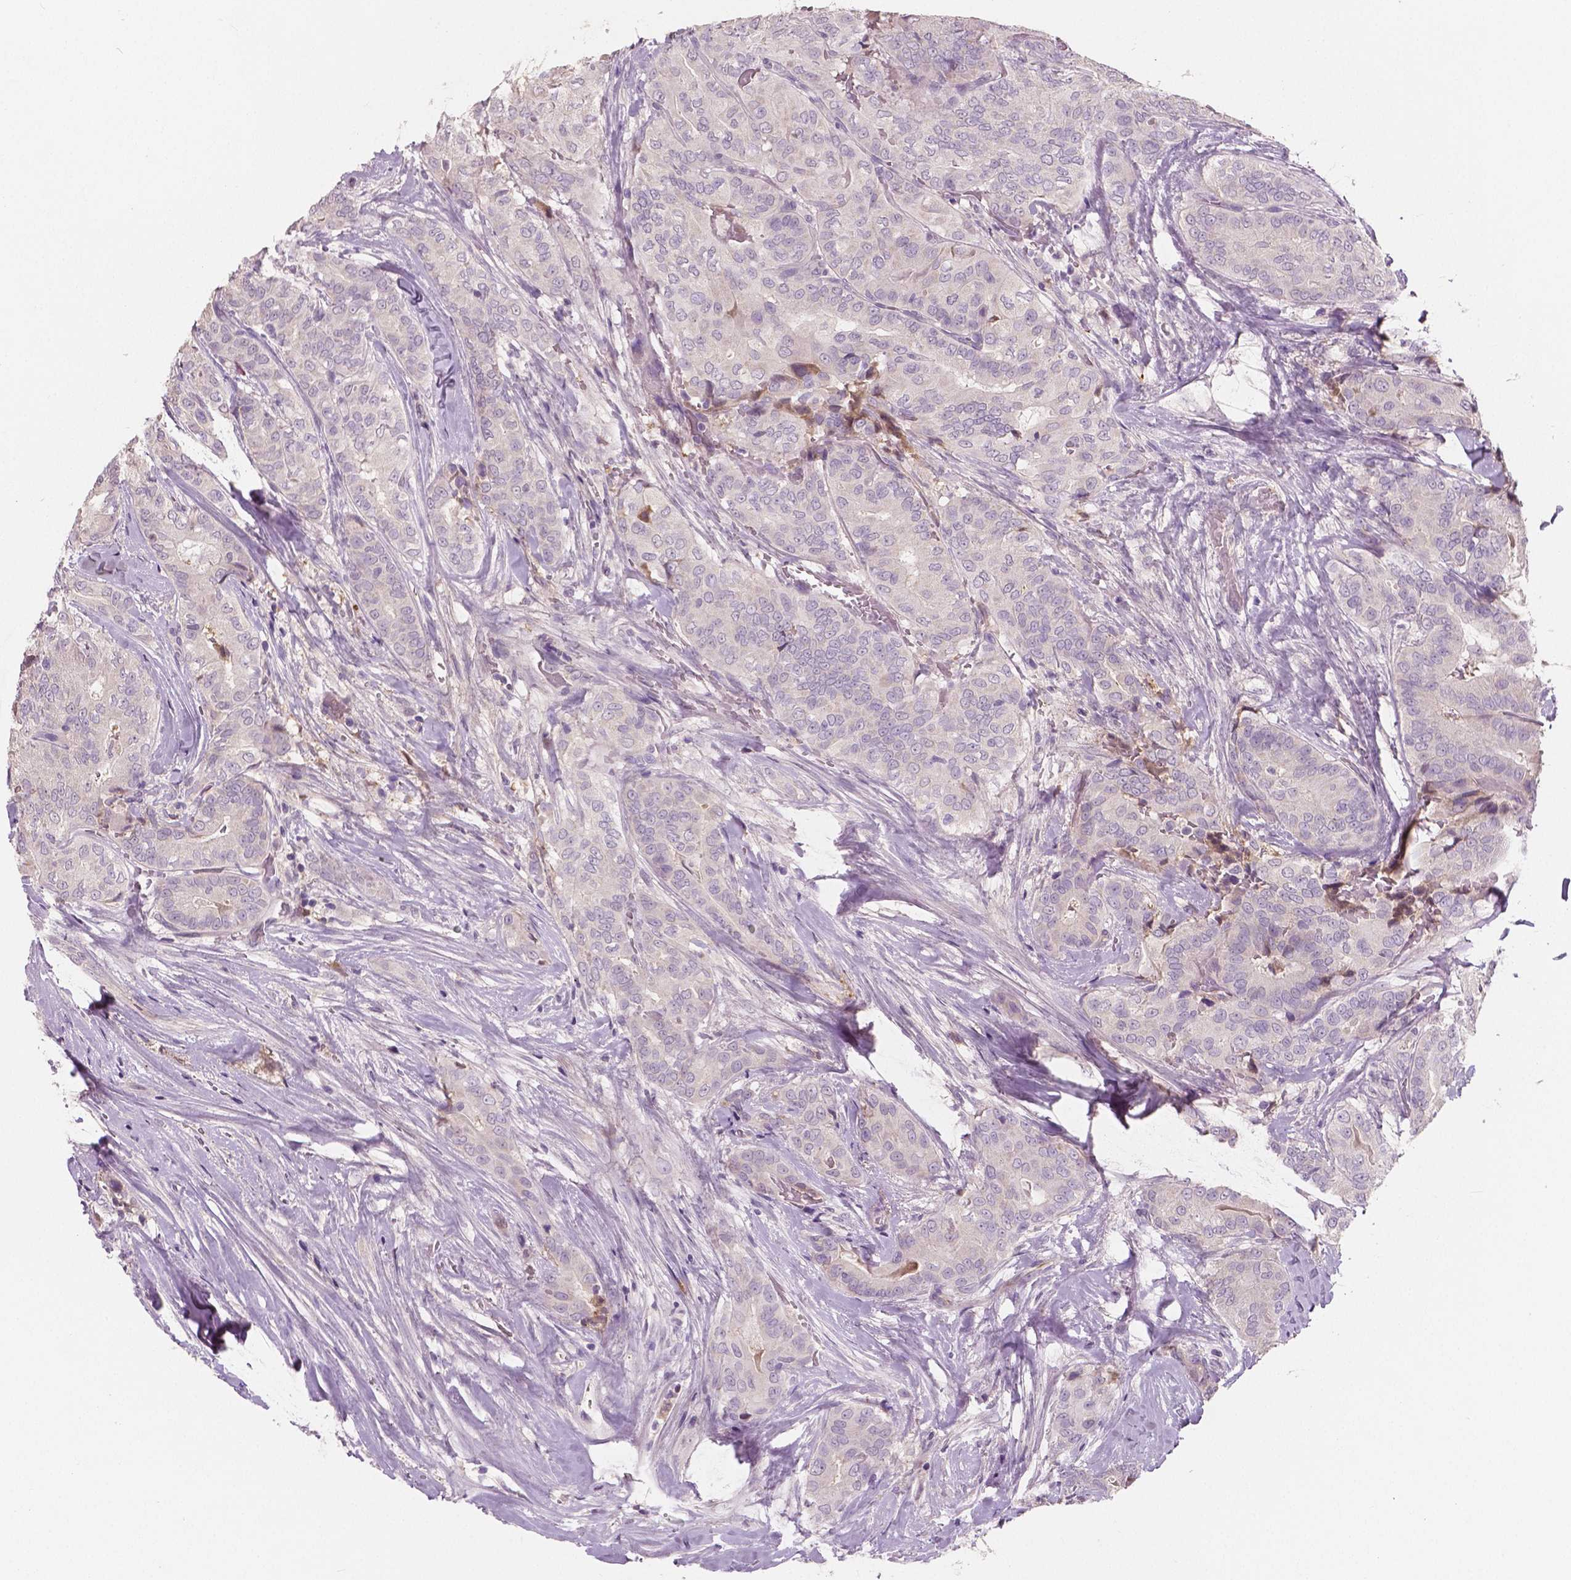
{"staining": {"intensity": "negative", "quantity": "none", "location": "none"}, "tissue": "thyroid cancer", "cell_type": "Tumor cells", "image_type": "cancer", "snomed": [{"axis": "morphology", "description": "Papillary adenocarcinoma, NOS"}, {"axis": "topography", "description": "Thyroid gland"}], "caption": "There is no significant staining in tumor cells of papillary adenocarcinoma (thyroid).", "gene": "APOA4", "patient": {"sex": "male", "age": 61}}